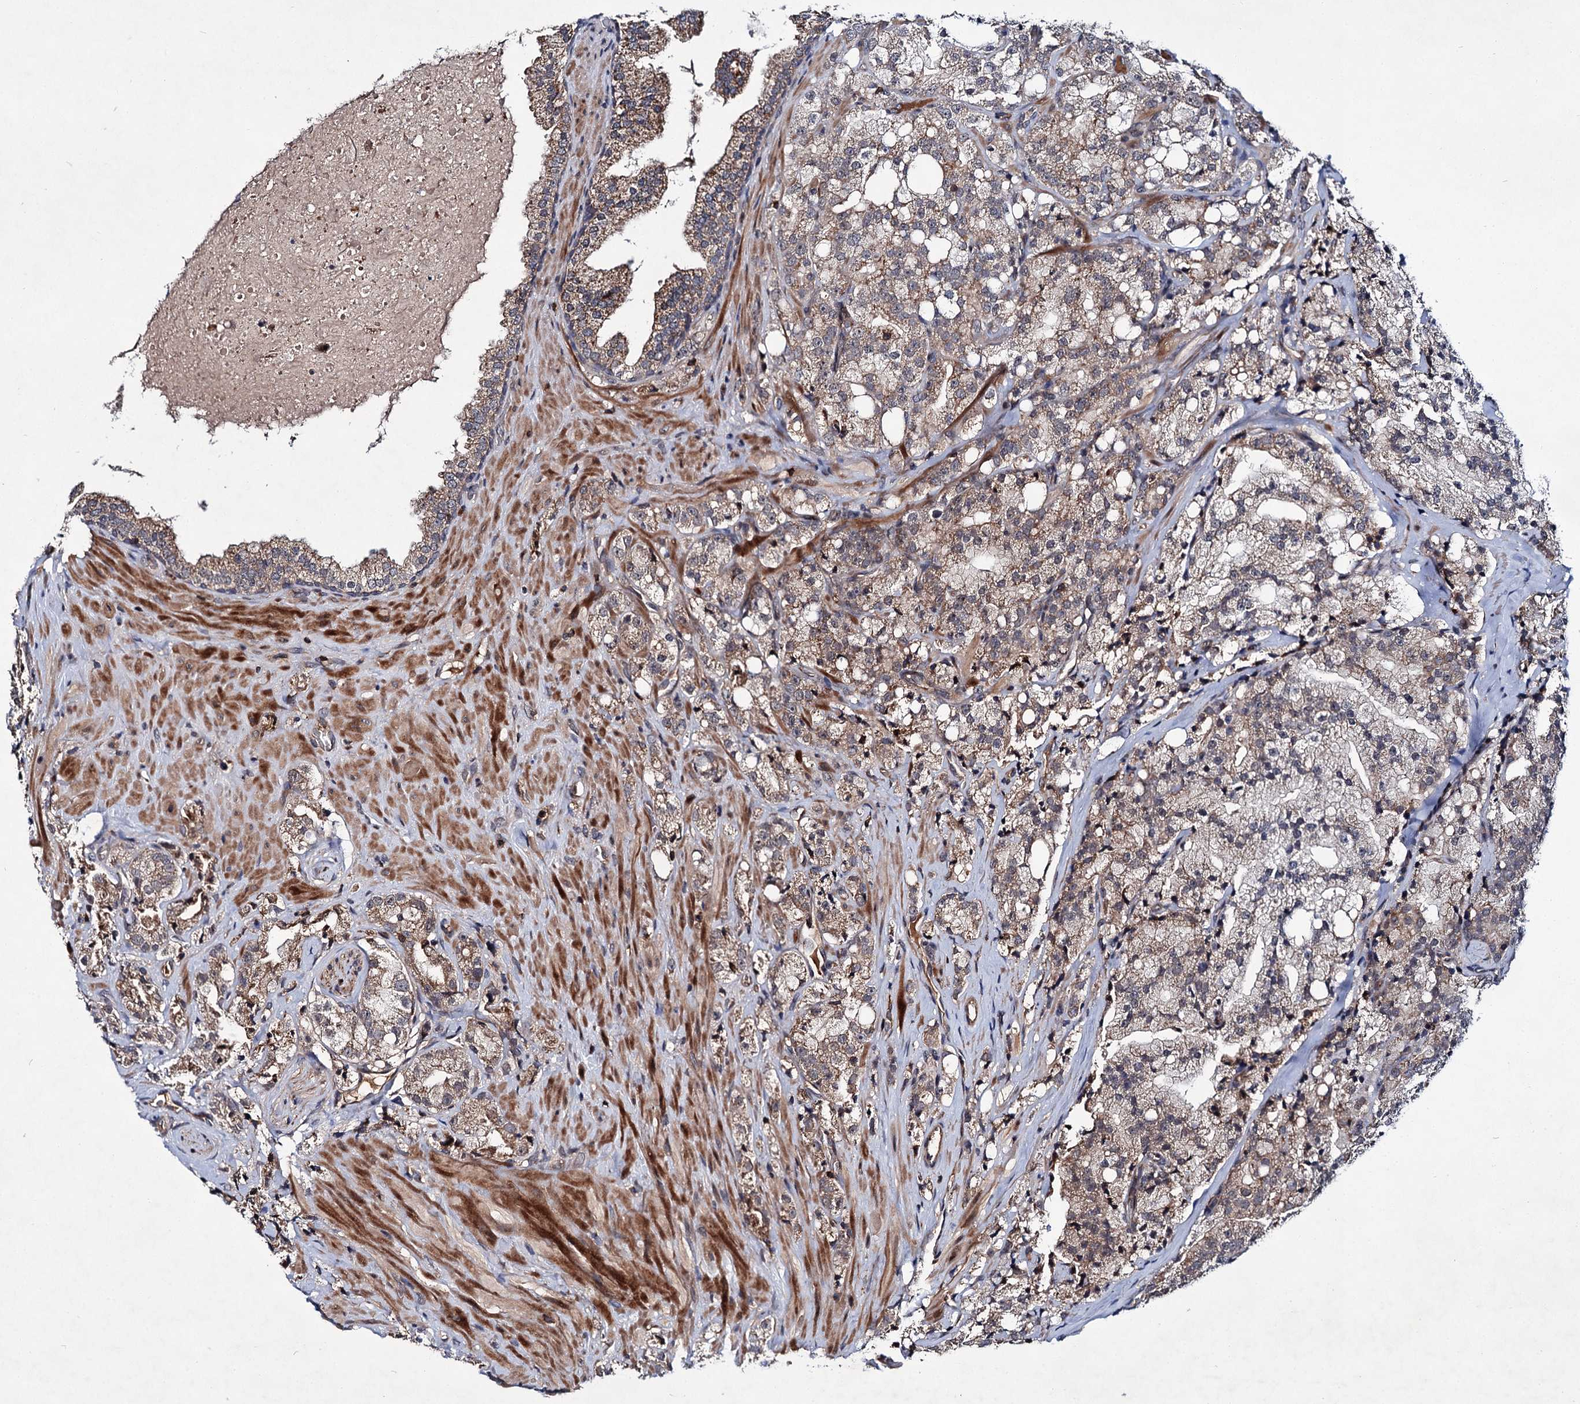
{"staining": {"intensity": "weak", "quantity": ">75%", "location": "cytoplasmic/membranous"}, "tissue": "prostate cancer", "cell_type": "Tumor cells", "image_type": "cancer", "snomed": [{"axis": "morphology", "description": "Adenocarcinoma, High grade"}, {"axis": "topography", "description": "Prostate"}], "caption": "Immunohistochemical staining of human prostate high-grade adenocarcinoma shows low levels of weak cytoplasmic/membranous expression in approximately >75% of tumor cells. (DAB IHC with brightfield microscopy, high magnification).", "gene": "ABLIM1", "patient": {"sex": "male", "age": 64}}